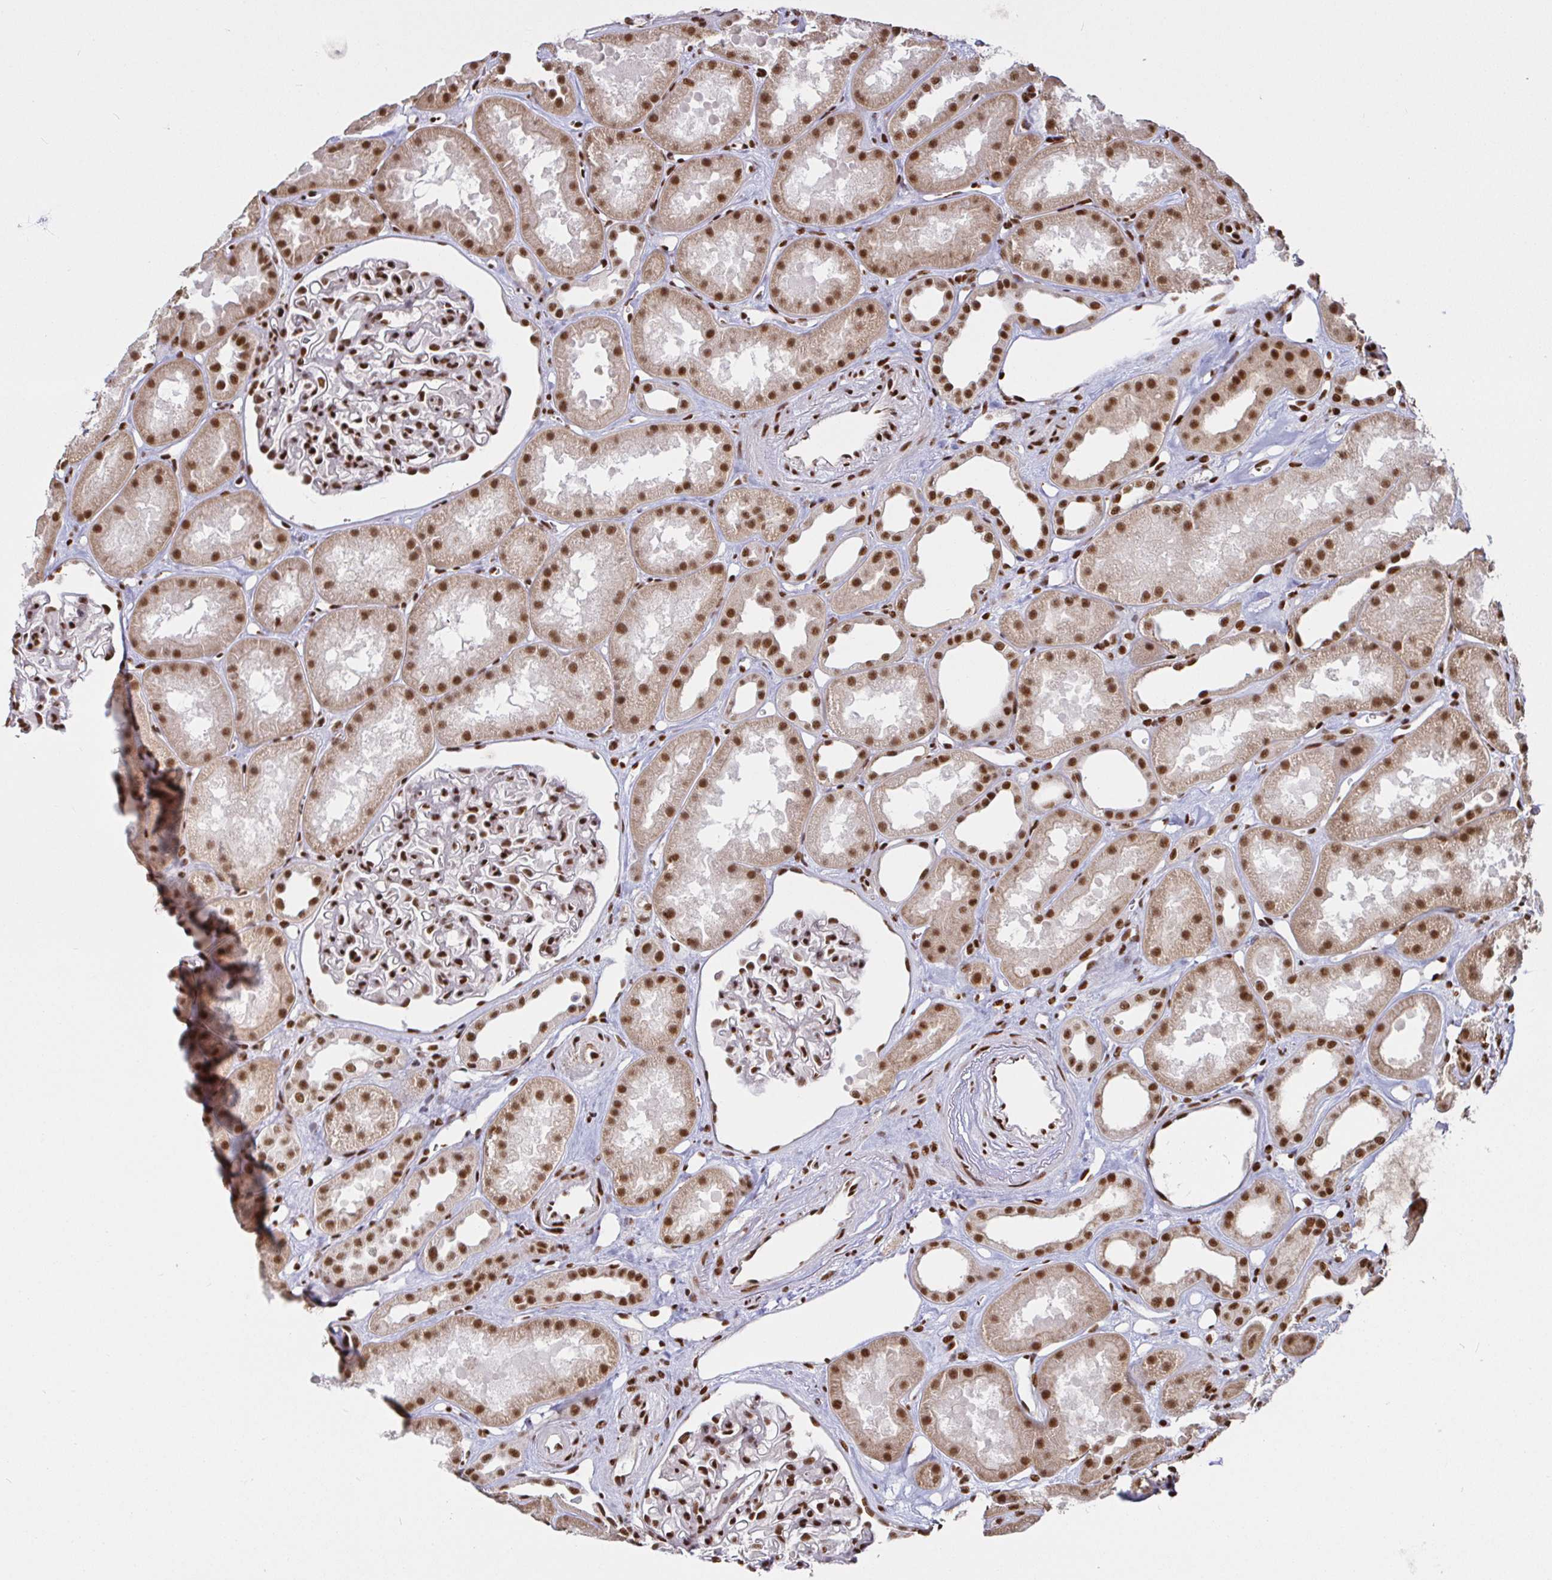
{"staining": {"intensity": "strong", "quantity": ">75%", "location": "nuclear"}, "tissue": "kidney", "cell_type": "Cells in glomeruli", "image_type": "normal", "snomed": [{"axis": "morphology", "description": "Normal tissue, NOS"}, {"axis": "topography", "description": "Kidney"}], "caption": "This is a micrograph of immunohistochemistry (IHC) staining of normal kidney, which shows strong positivity in the nuclear of cells in glomeruli.", "gene": "SP3", "patient": {"sex": "male", "age": 61}}